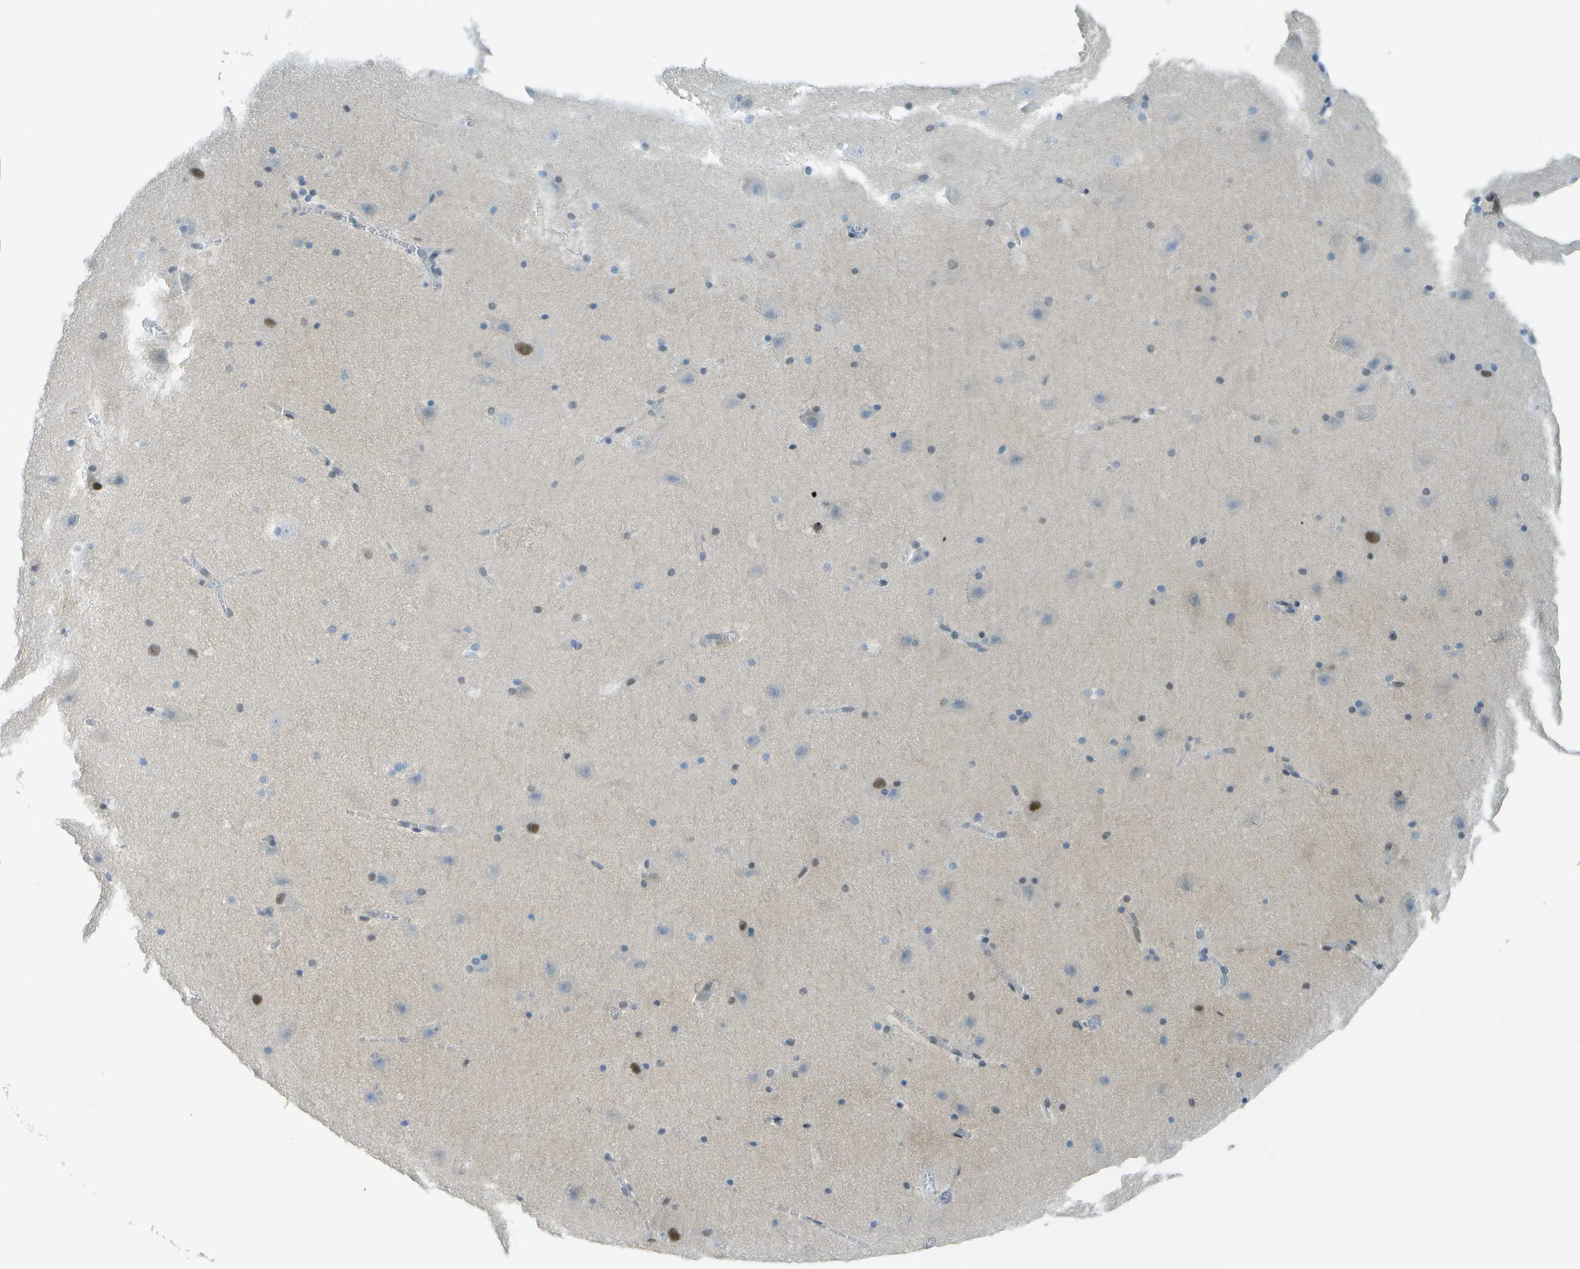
{"staining": {"intensity": "weak", "quantity": "<25%", "location": "nuclear"}, "tissue": "hippocampus", "cell_type": "Glial cells", "image_type": "normal", "snomed": [{"axis": "morphology", "description": "Normal tissue, NOS"}, {"axis": "topography", "description": "Hippocampus"}], "caption": "Hippocampus stained for a protein using IHC exhibits no staining glial cells.", "gene": "NEK11", "patient": {"sex": "male", "age": 45}}